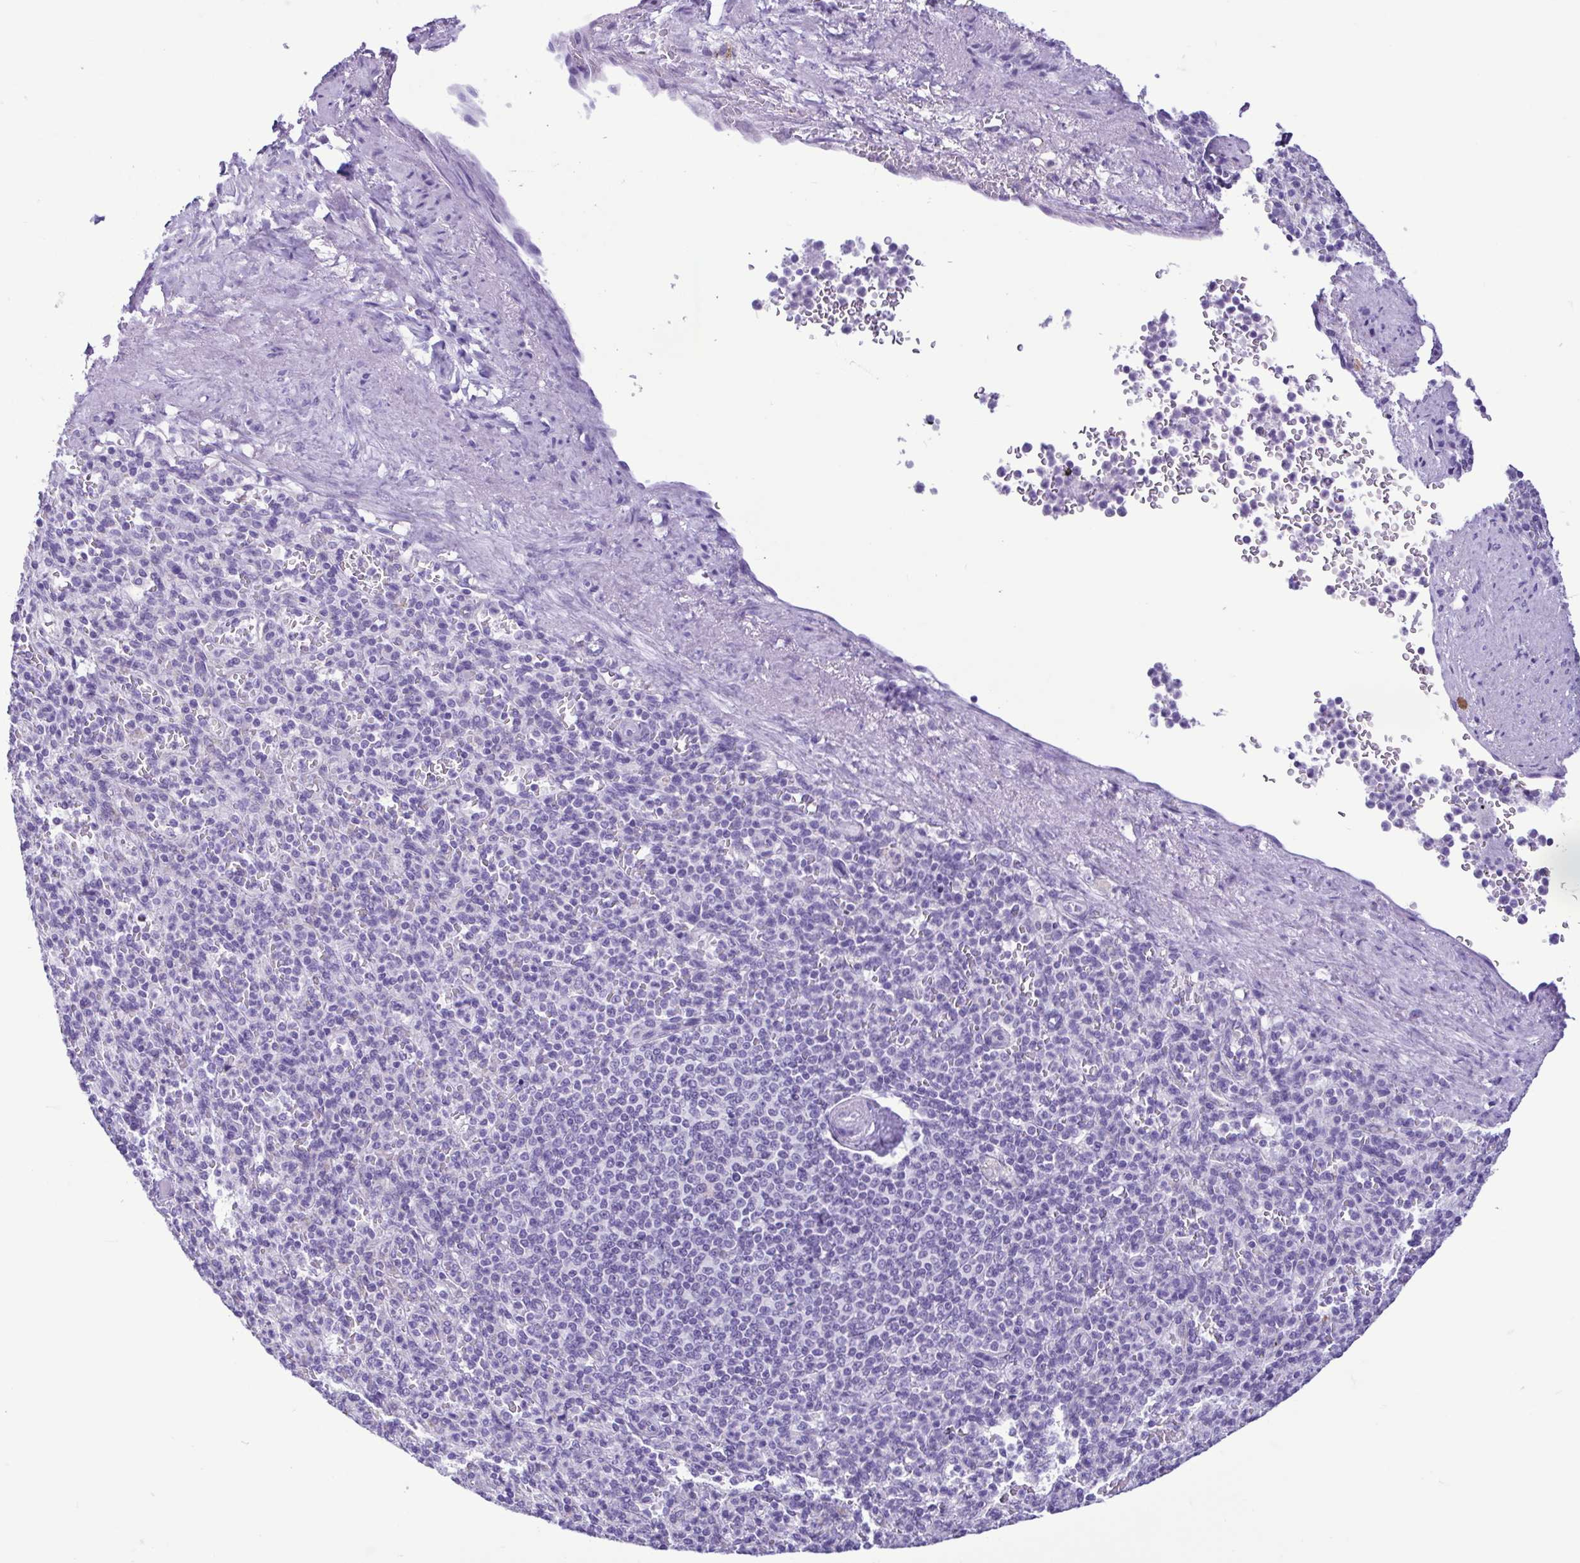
{"staining": {"intensity": "negative", "quantity": "none", "location": "none"}, "tissue": "spleen", "cell_type": "Cells in red pulp", "image_type": "normal", "snomed": [{"axis": "morphology", "description": "Normal tissue, NOS"}, {"axis": "topography", "description": "Spleen"}], "caption": "An immunohistochemistry photomicrograph of unremarkable spleen is shown. There is no staining in cells in red pulp of spleen.", "gene": "SPATA16", "patient": {"sex": "female", "age": 74}}